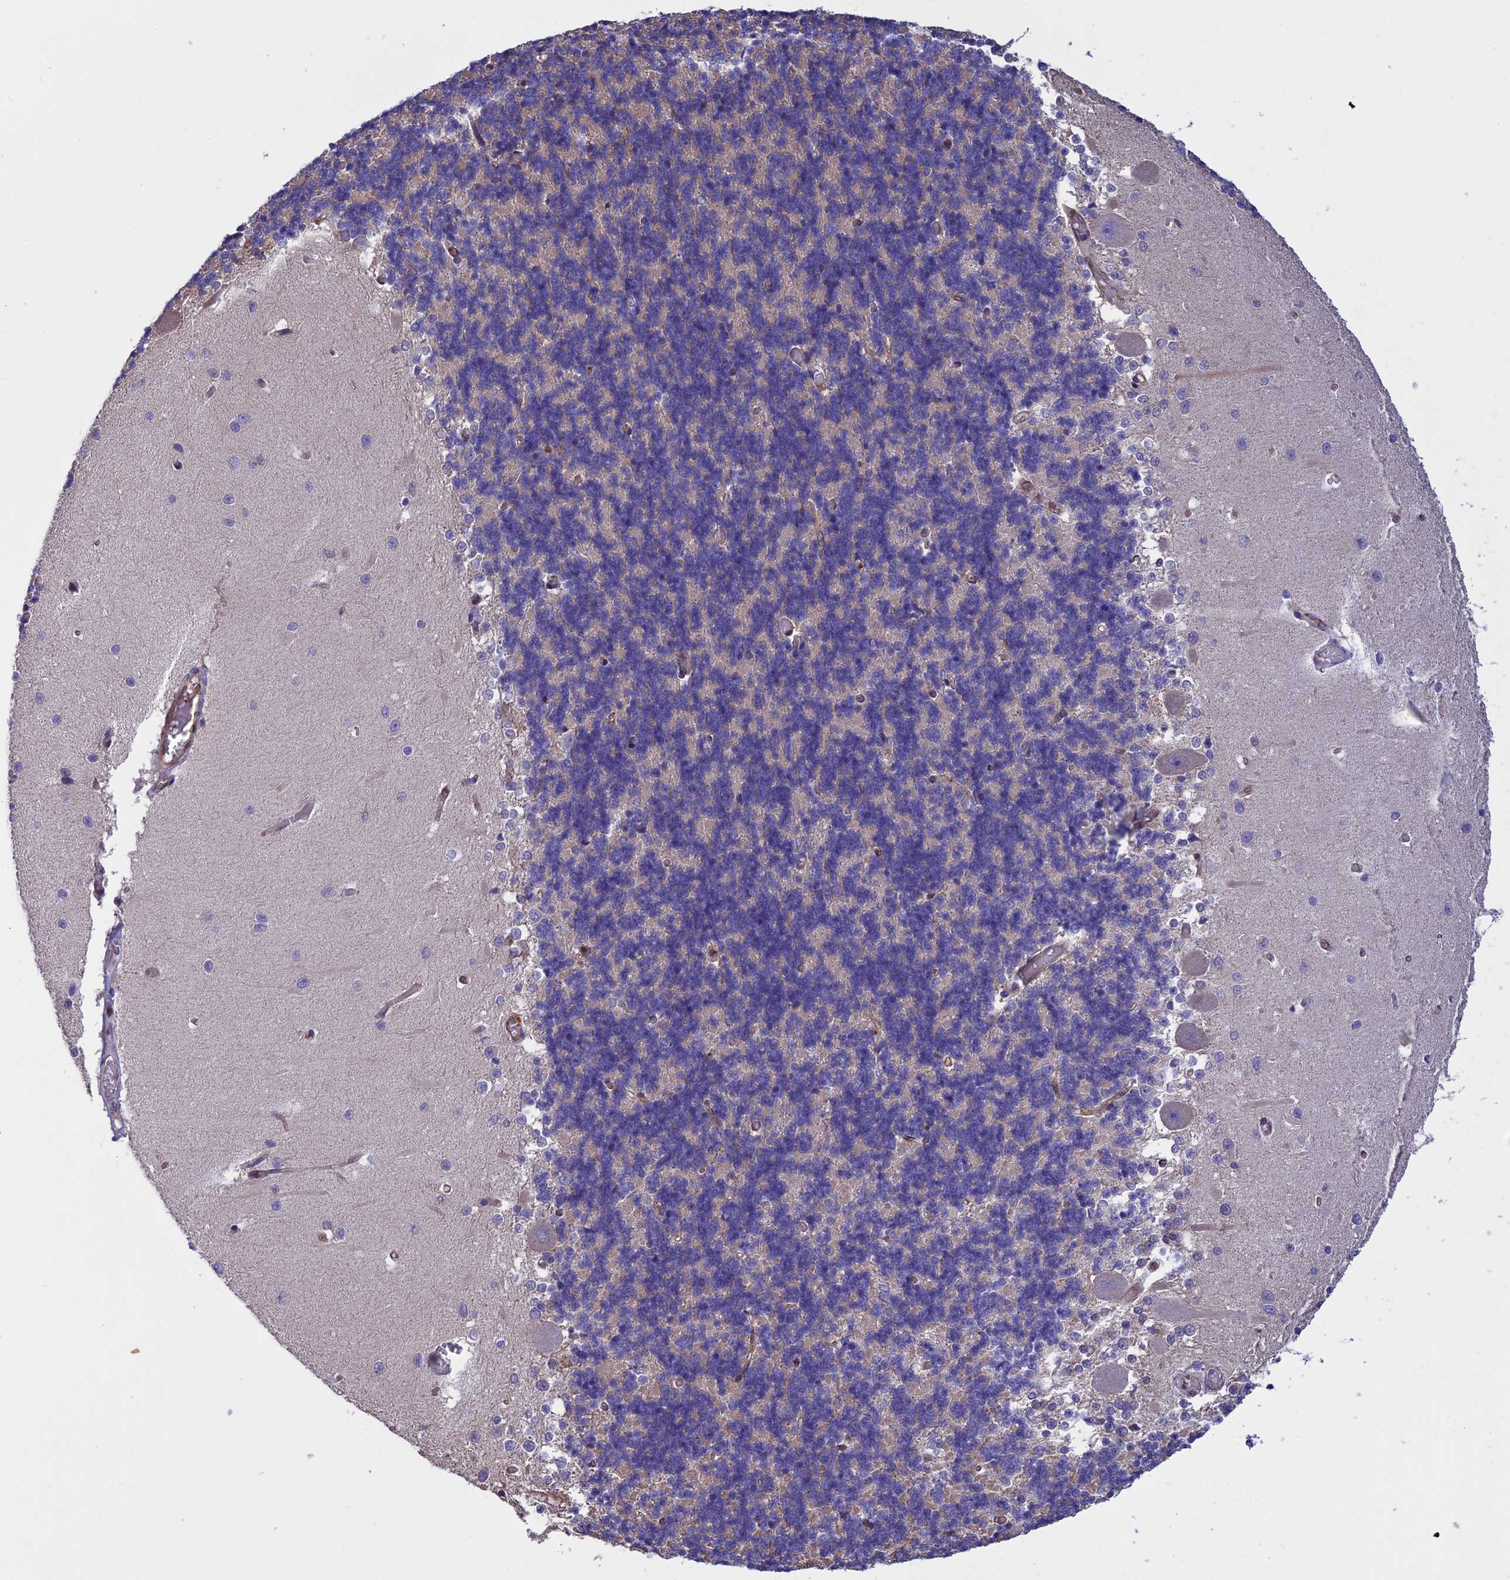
{"staining": {"intensity": "negative", "quantity": "none", "location": "none"}, "tissue": "cerebellum", "cell_type": "Cells in granular layer", "image_type": "normal", "snomed": [{"axis": "morphology", "description": "Normal tissue, NOS"}, {"axis": "topography", "description": "Cerebellum"}], "caption": "DAB immunohistochemical staining of unremarkable human cerebellum demonstrates no significant positivity in cells in granular layer.", "gene": "ARHGAP18", "patient": {"sex": "male", "age": 37}}